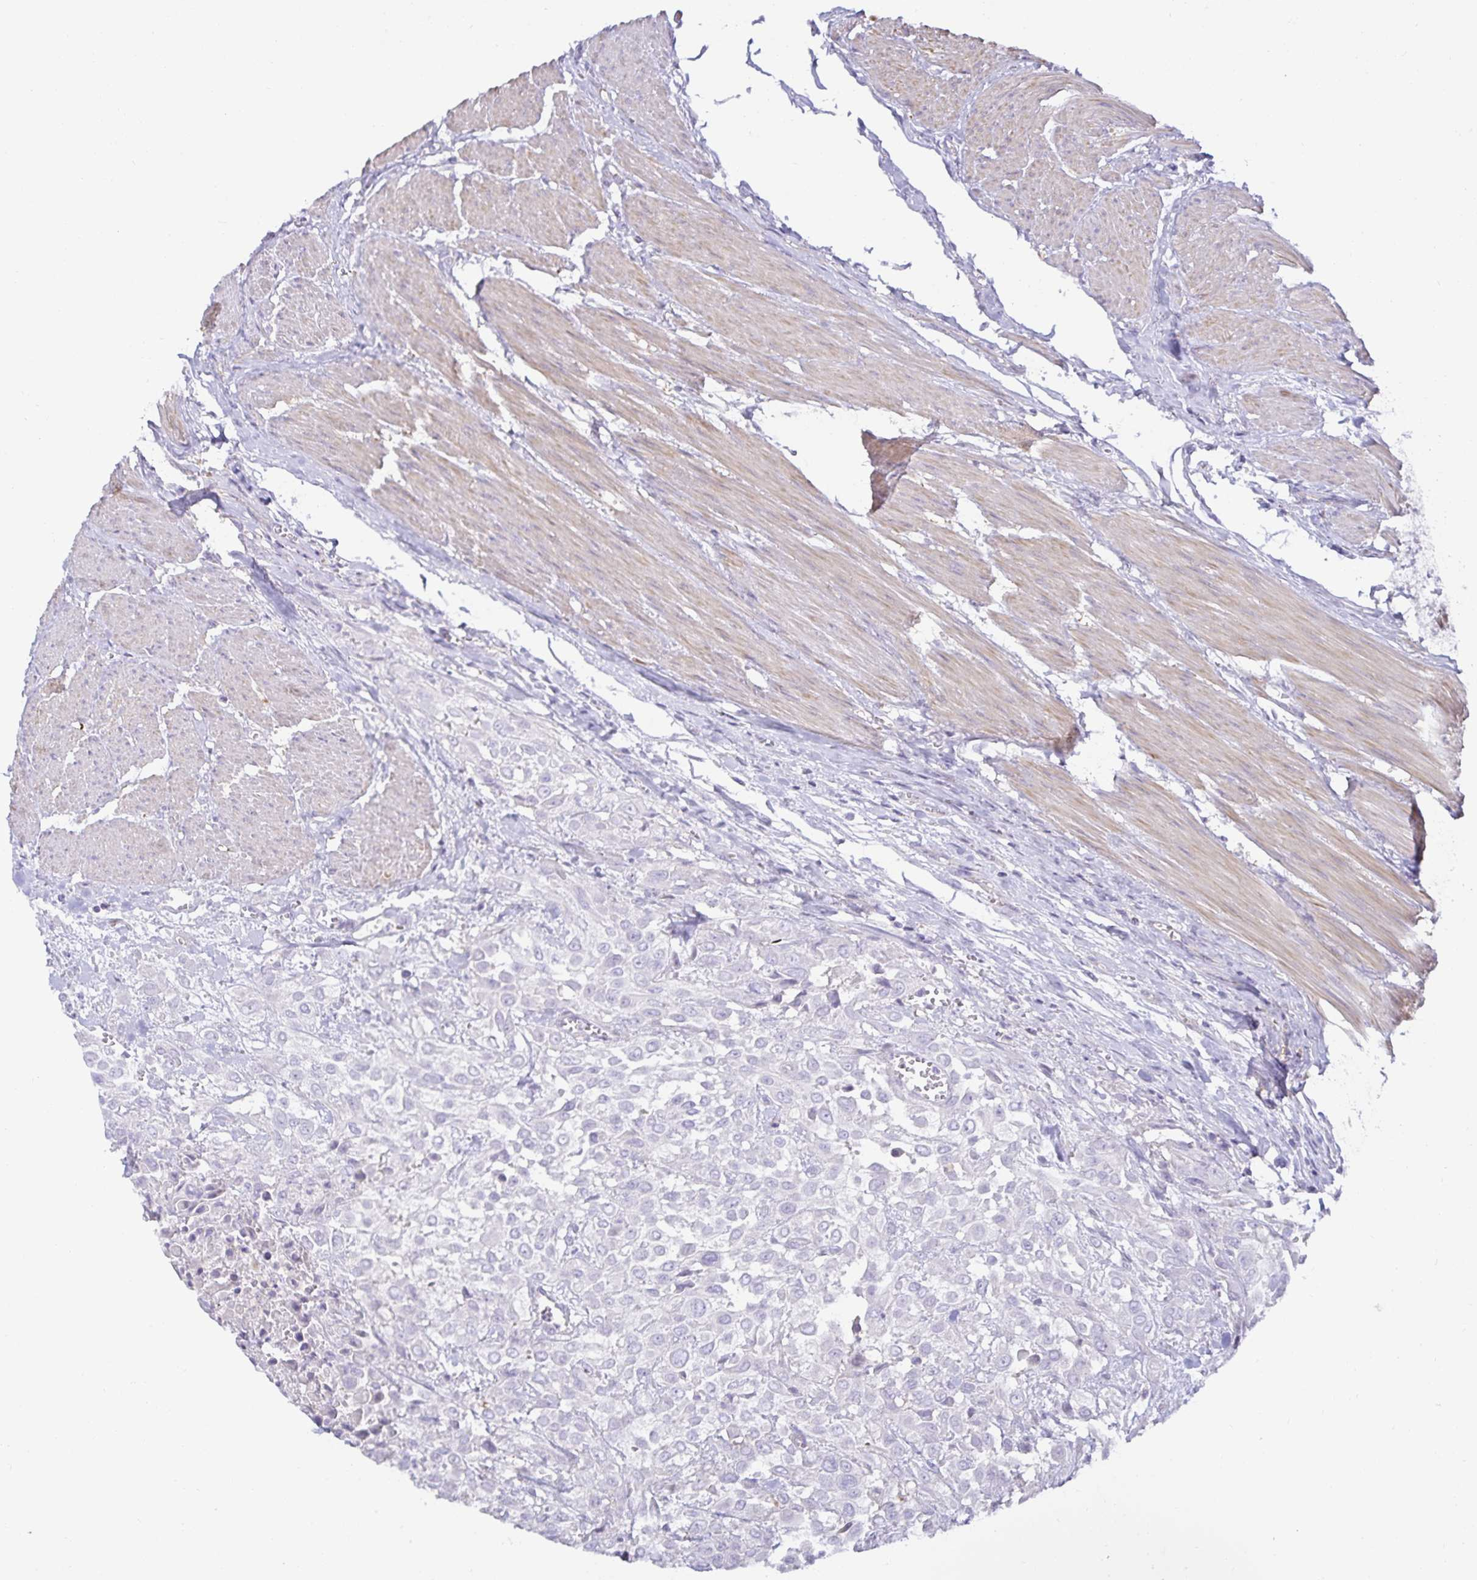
{"staining": {"intensity": "negative", "quantity": "none", "location": "none"}, "tissue": "urothelial cancer", "cell_type": "Tumor cells", "image_type": "cancer", "snomed": [{"axis": "morphology", "description": "Urothelial carcinoma, High grade"}, {"axis": "topography", "description": "Urinary bladder"}], "caption": "Immunohistochemistry (IHC) of high-grade urothelial carcinoma shows no expression in tumor cells.", "gene": "SPAG4", "patient": {"sex": "male", "age": 57}}